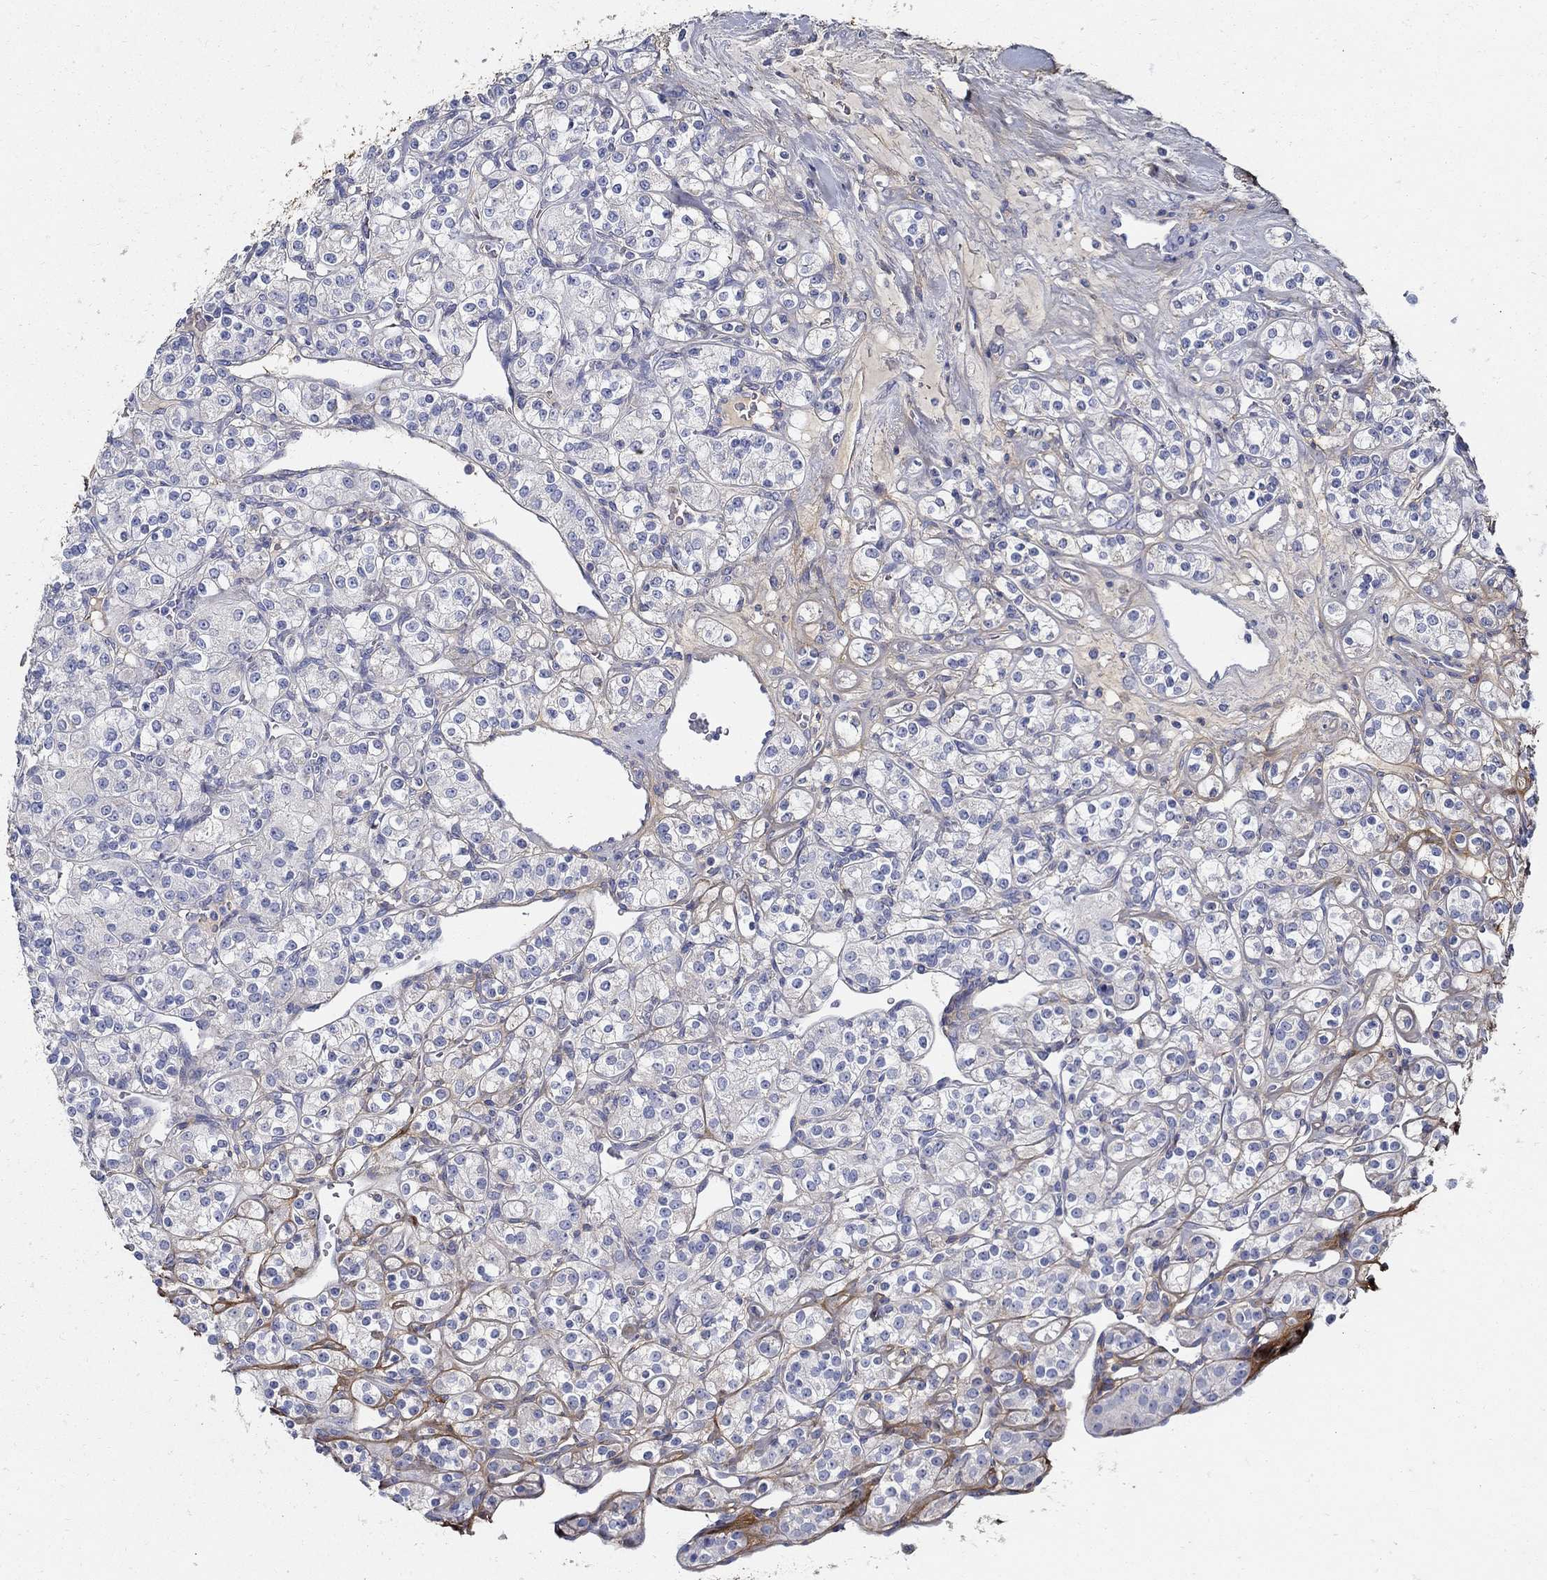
{"staining": {"intensity": "negative", "quantity": "none", "location": "none"}, "tissue": "renal cancer", "cell_type": "Tumor cells", "image_type": "cancer", "snomed": [{"axis": "morphology", "description": "Adenocarcinoma, NOS"}, {"axis": "topography", "description": "Kidney"}], "caption": "Tumor cells are negative for brown protein staining in renal adenocarcinoma.", "gene": "TGFBI", "patient": {"sex": "male", "age": 77}}